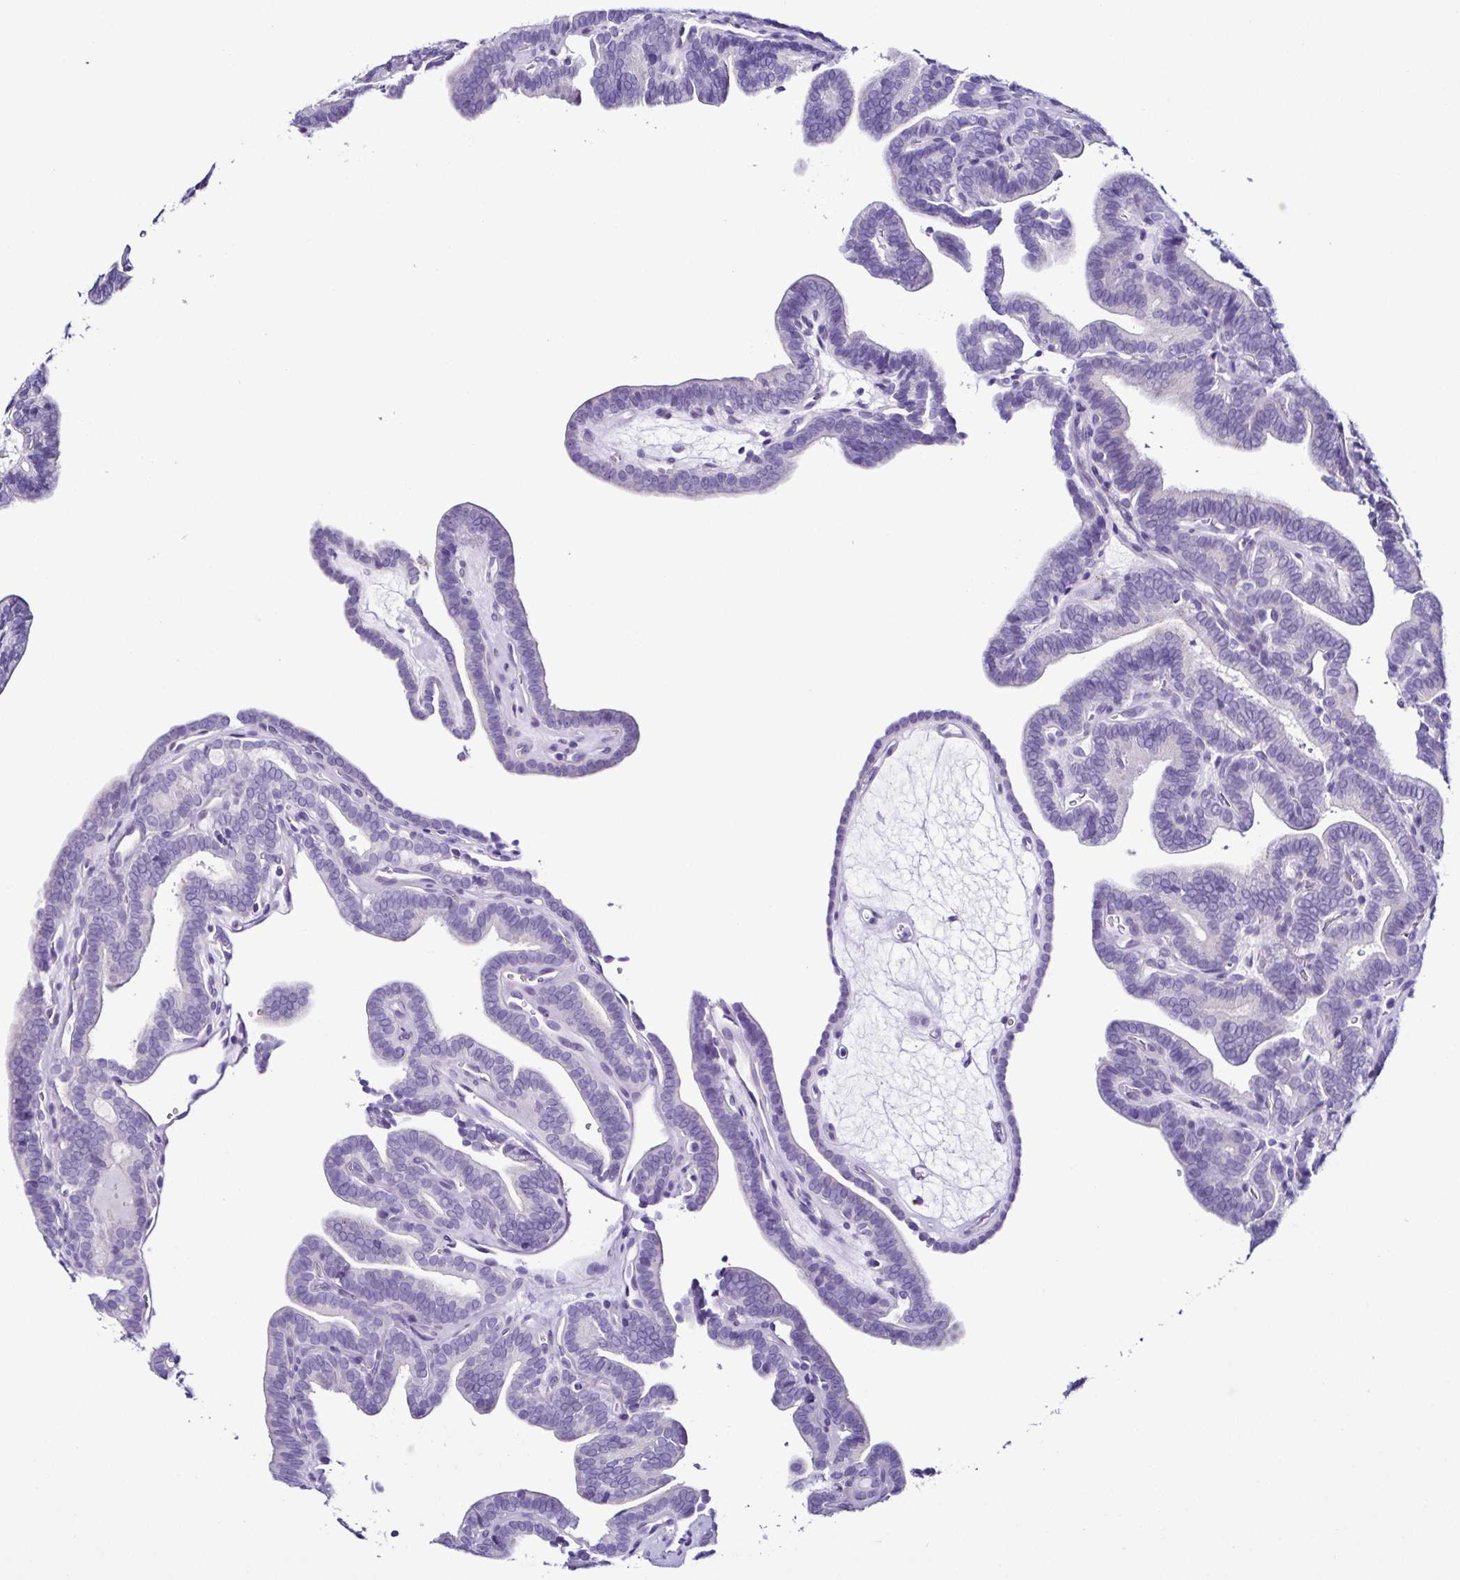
{"staining": {"intensity": "negative", "quantity": "none", "location": "none"}, "tissue": "thyroid cancer", "cell_type": "Tumor cells", "image_type": "cancer", "snomed": [{"axis": "morphology", "description": "Papillary adenocarcinoma, NOS"}, {"axis": "topography", "description": "Thyroid gland"}], "caption": "Immunohistochemical staining of thyroid papillary adenocarcinoma reveals no significant expression in tumor cells.", "gene": "SRL", "patient": {"sex": "female", "age": 21}}